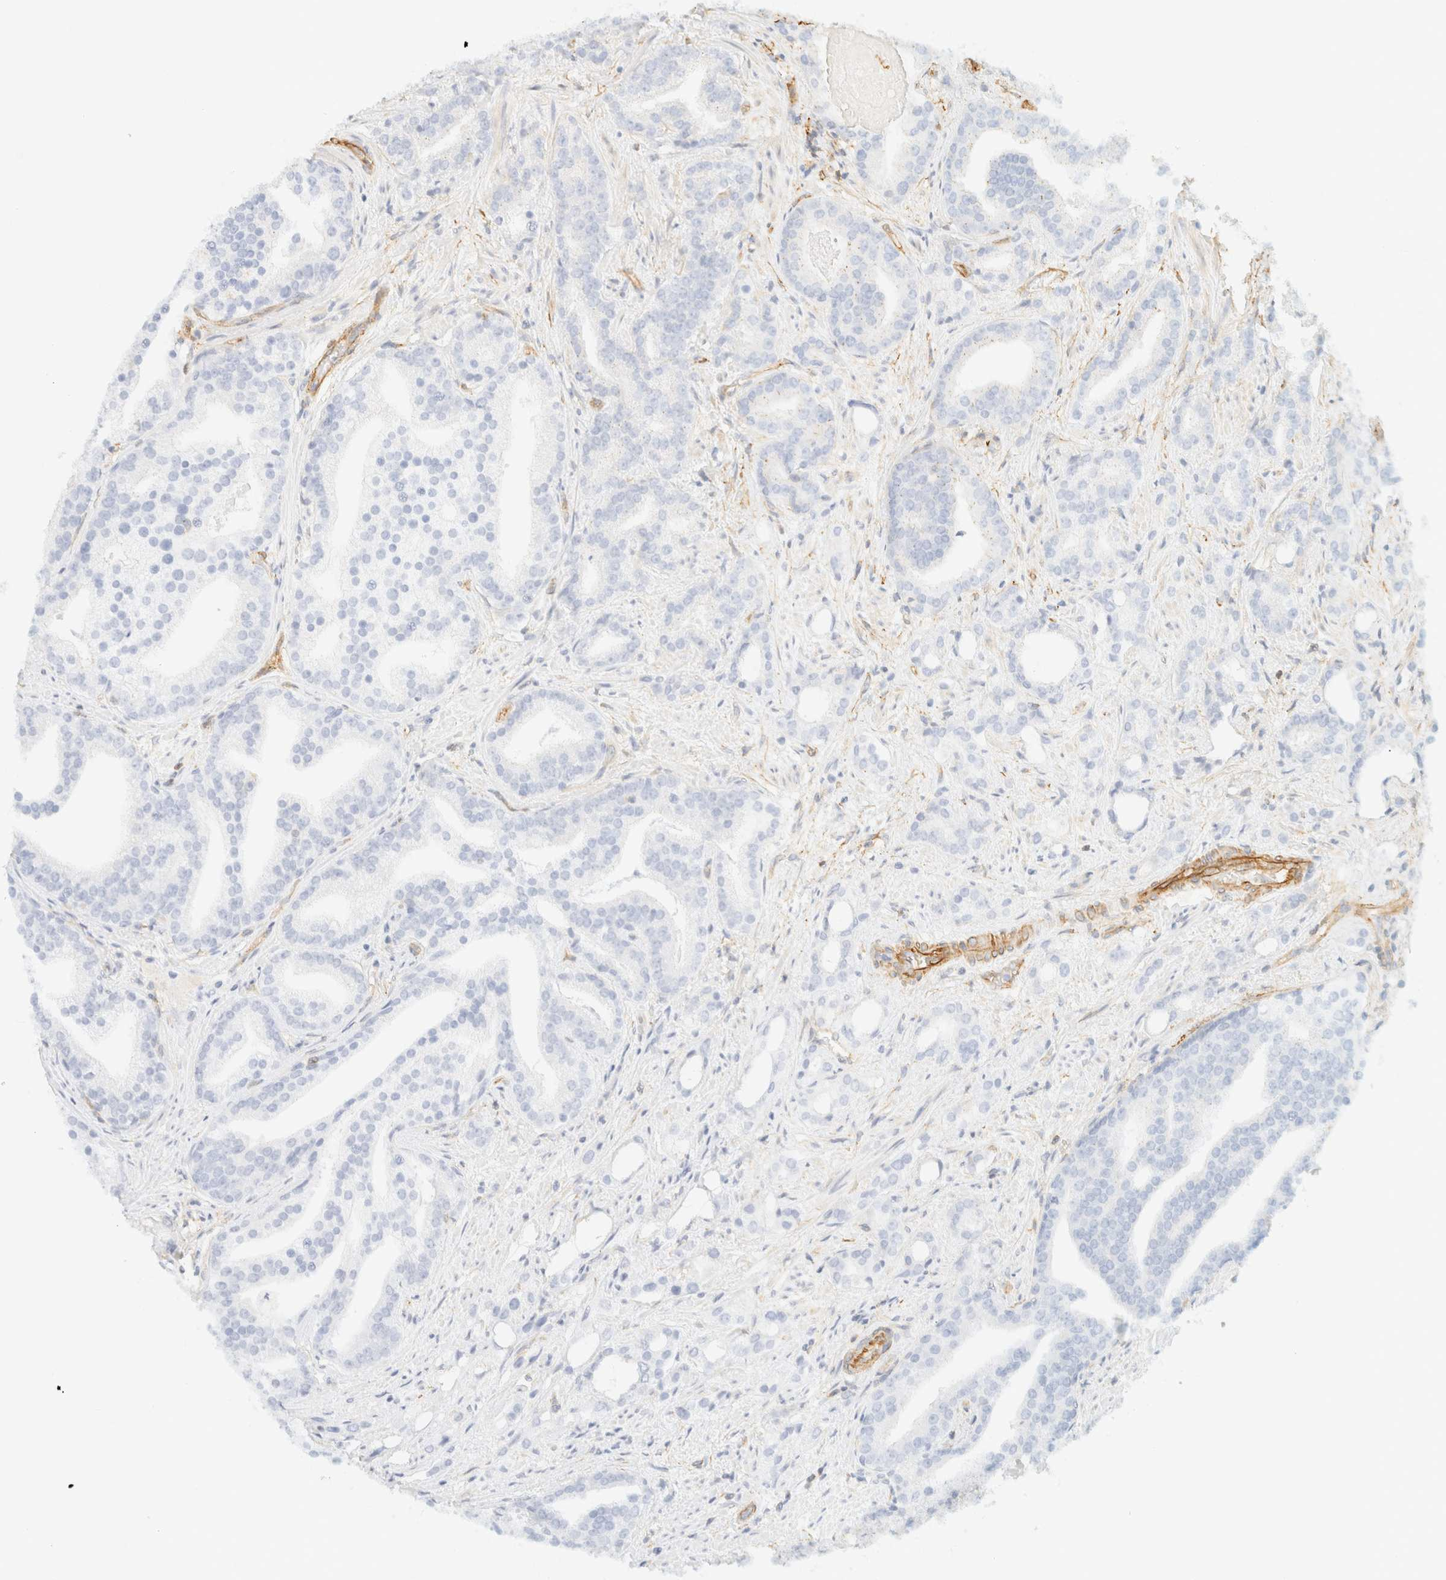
{"staining": {"intensity": "negative", "quantity": "none", "location": "none"}, "tissue": "prostate cancer", "cell_type": "Tumor cells", "image_type": "cancer", "snomed": [{"axis": "morphology", "description": "Adenocarcinoma, Low grade"}, {"axis": "topography", "description": "Prostate"}], "caption": "Prostate adenocarcinoma (low-grade) stained for a protein using immunohistochemistry (IHC) displays no positivity tumor cells.", "gene": "OTOP2", "patient": {"sex": "male", "age": 67}}